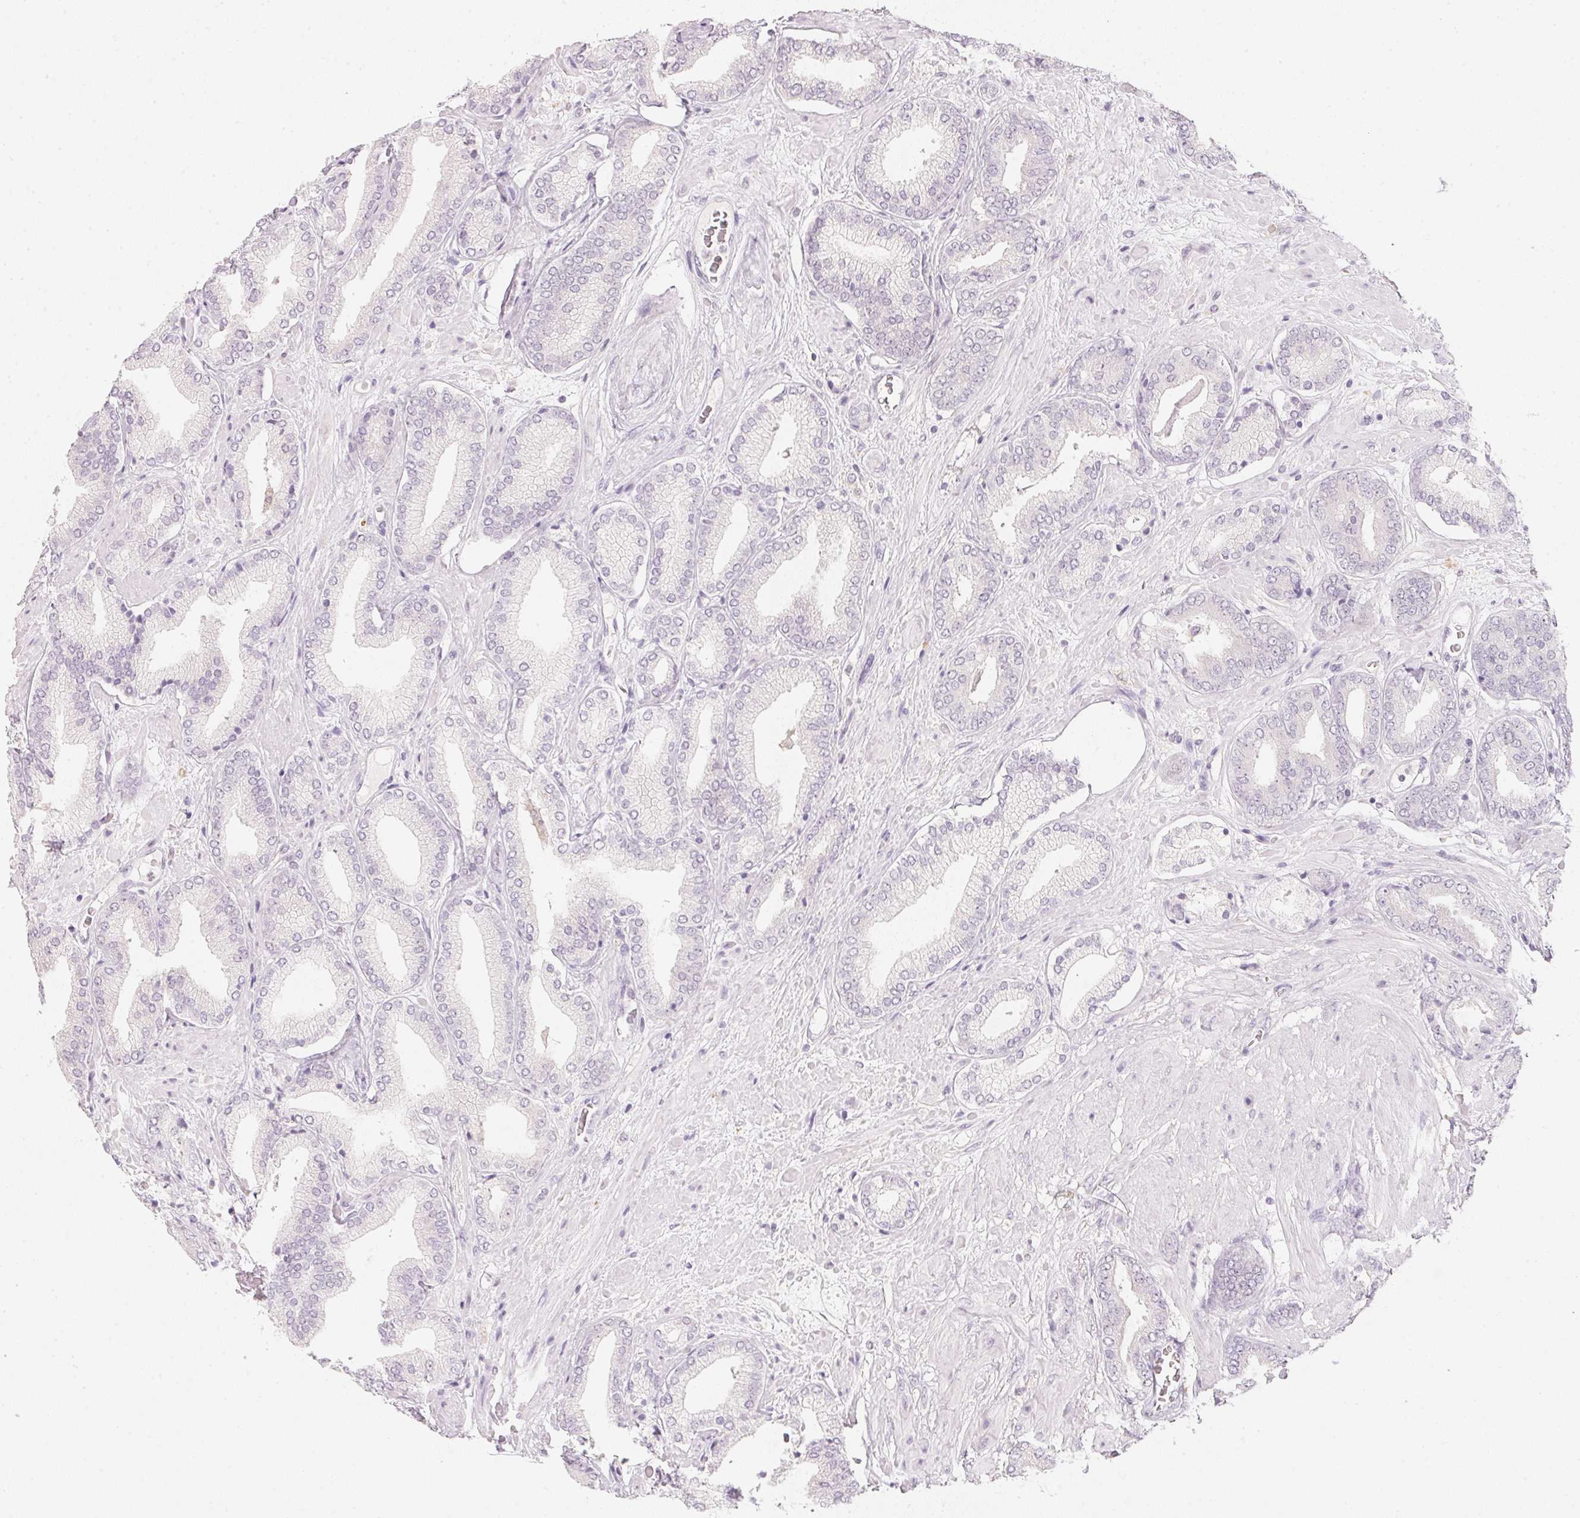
{"staining": {"intensity": "negative", "quantity": "none", "location": "none"}, "tissue": "prostate cancer", "cell_type": "Tumor cells", "image_type": "cancer", "snomed": [{"axis": "morphology", "description": "Adenocarcinoma, High grade"}, {"axis": "topography", "description": "Prostate"}], "caption": "Immunohistochemistry (IHC) micrograph of neoplastic tissue: prostate cancer (adenocarcinoma (high-grade)) stained with DAB (3,3'-diaminobenzidine) demonstrates no significant protein staining in tumor cells.", "gene": "CFAP276", "patient": {"sex": "male", "age": 56}}